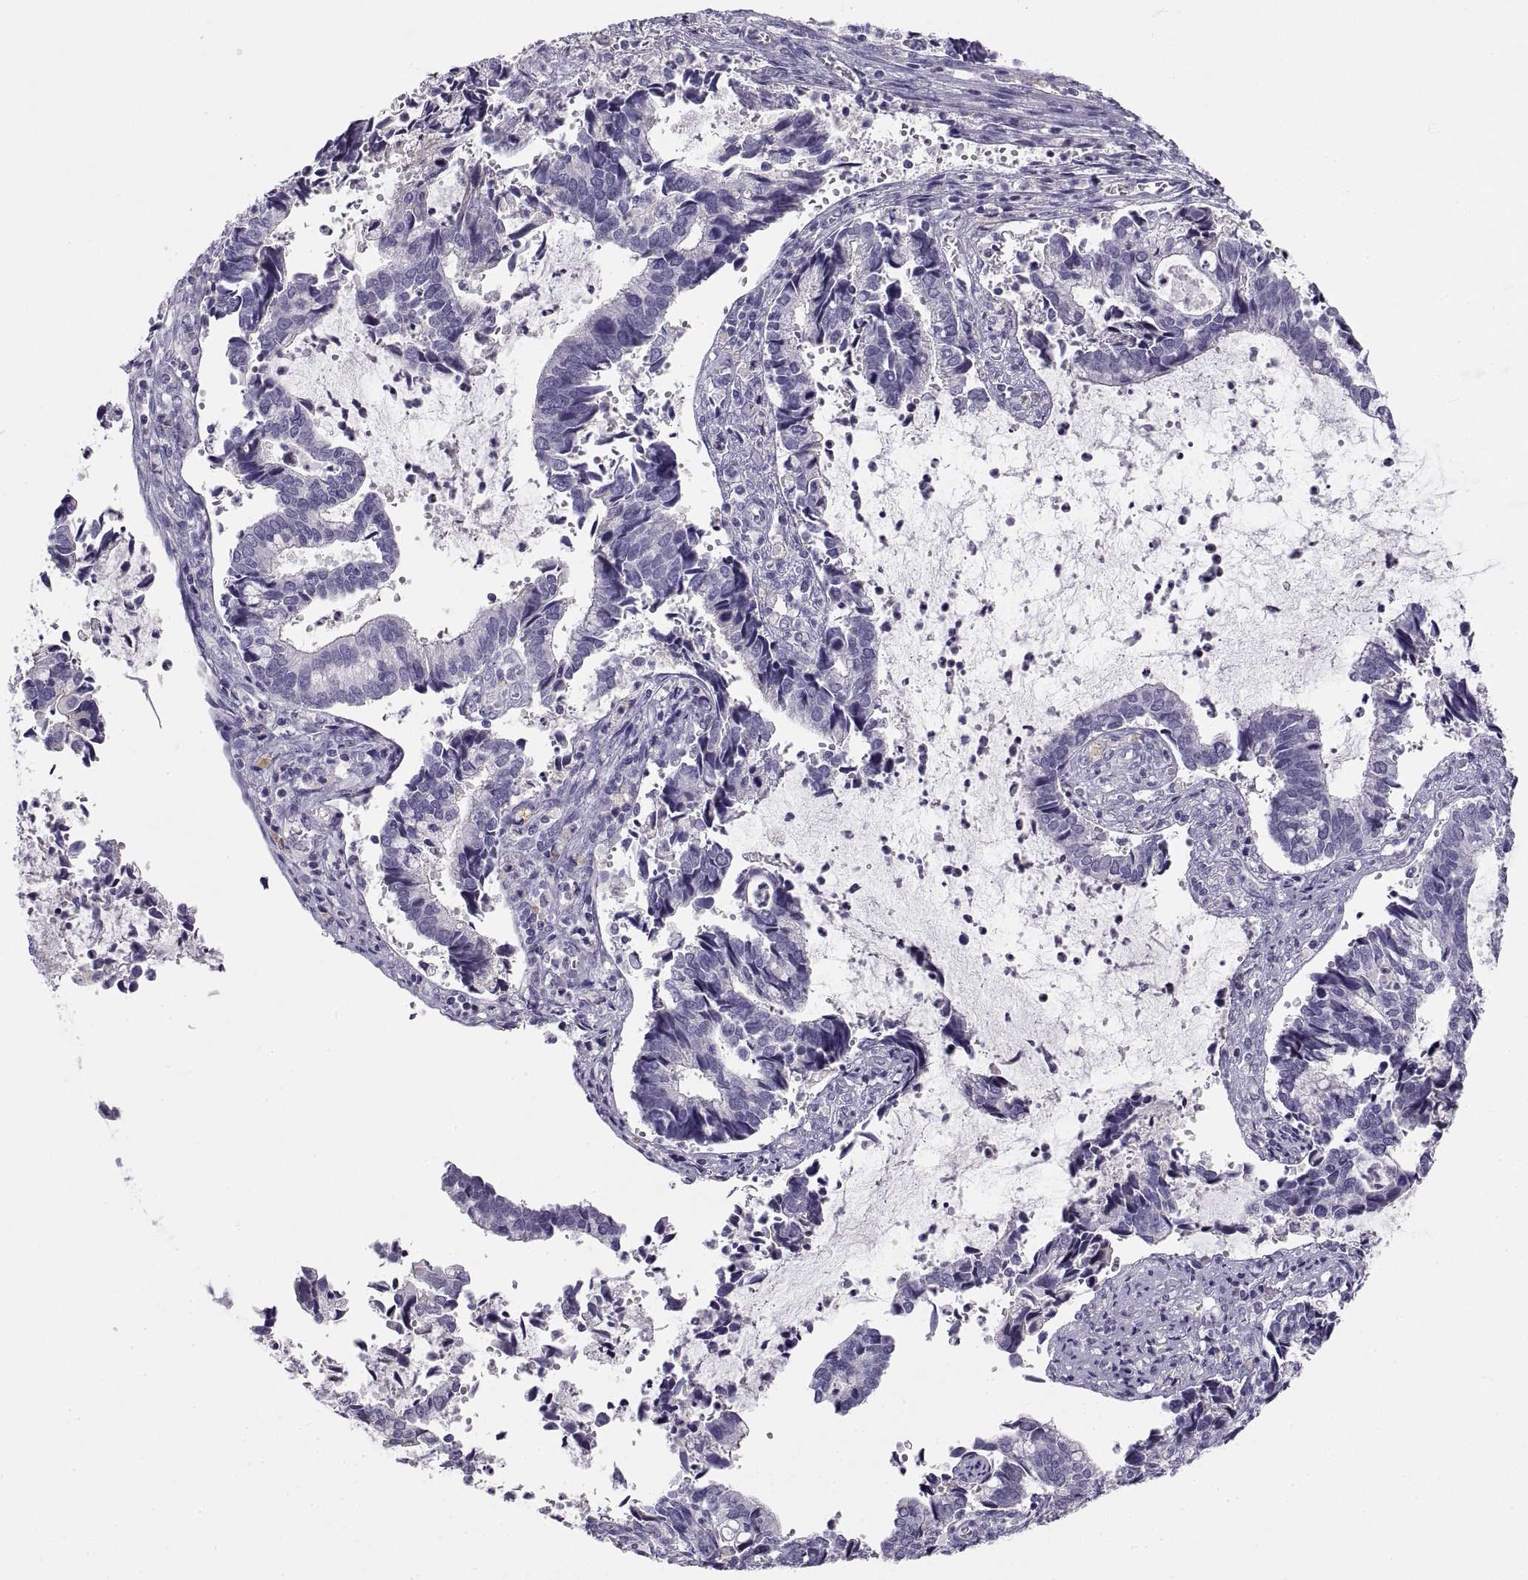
{"staining": {"intensity": "negative", "quantity": "none", "location": "none"}, "tissue": "cervical cancer", "cell_type": "Tumor cells", "image_type": "cancer", "snomed": [{"axis": "morphology", "description": "Adenocarcinoma, NOS"}, {"axis": "topography", "description": "Cervix"}], "caption": "IHC of human cervical cancer (adenocarcinoma) demonstrates no positivity in tumor cells.", "gene": "CRYBB3", "patient": {"sex": "female", "age": 42}}